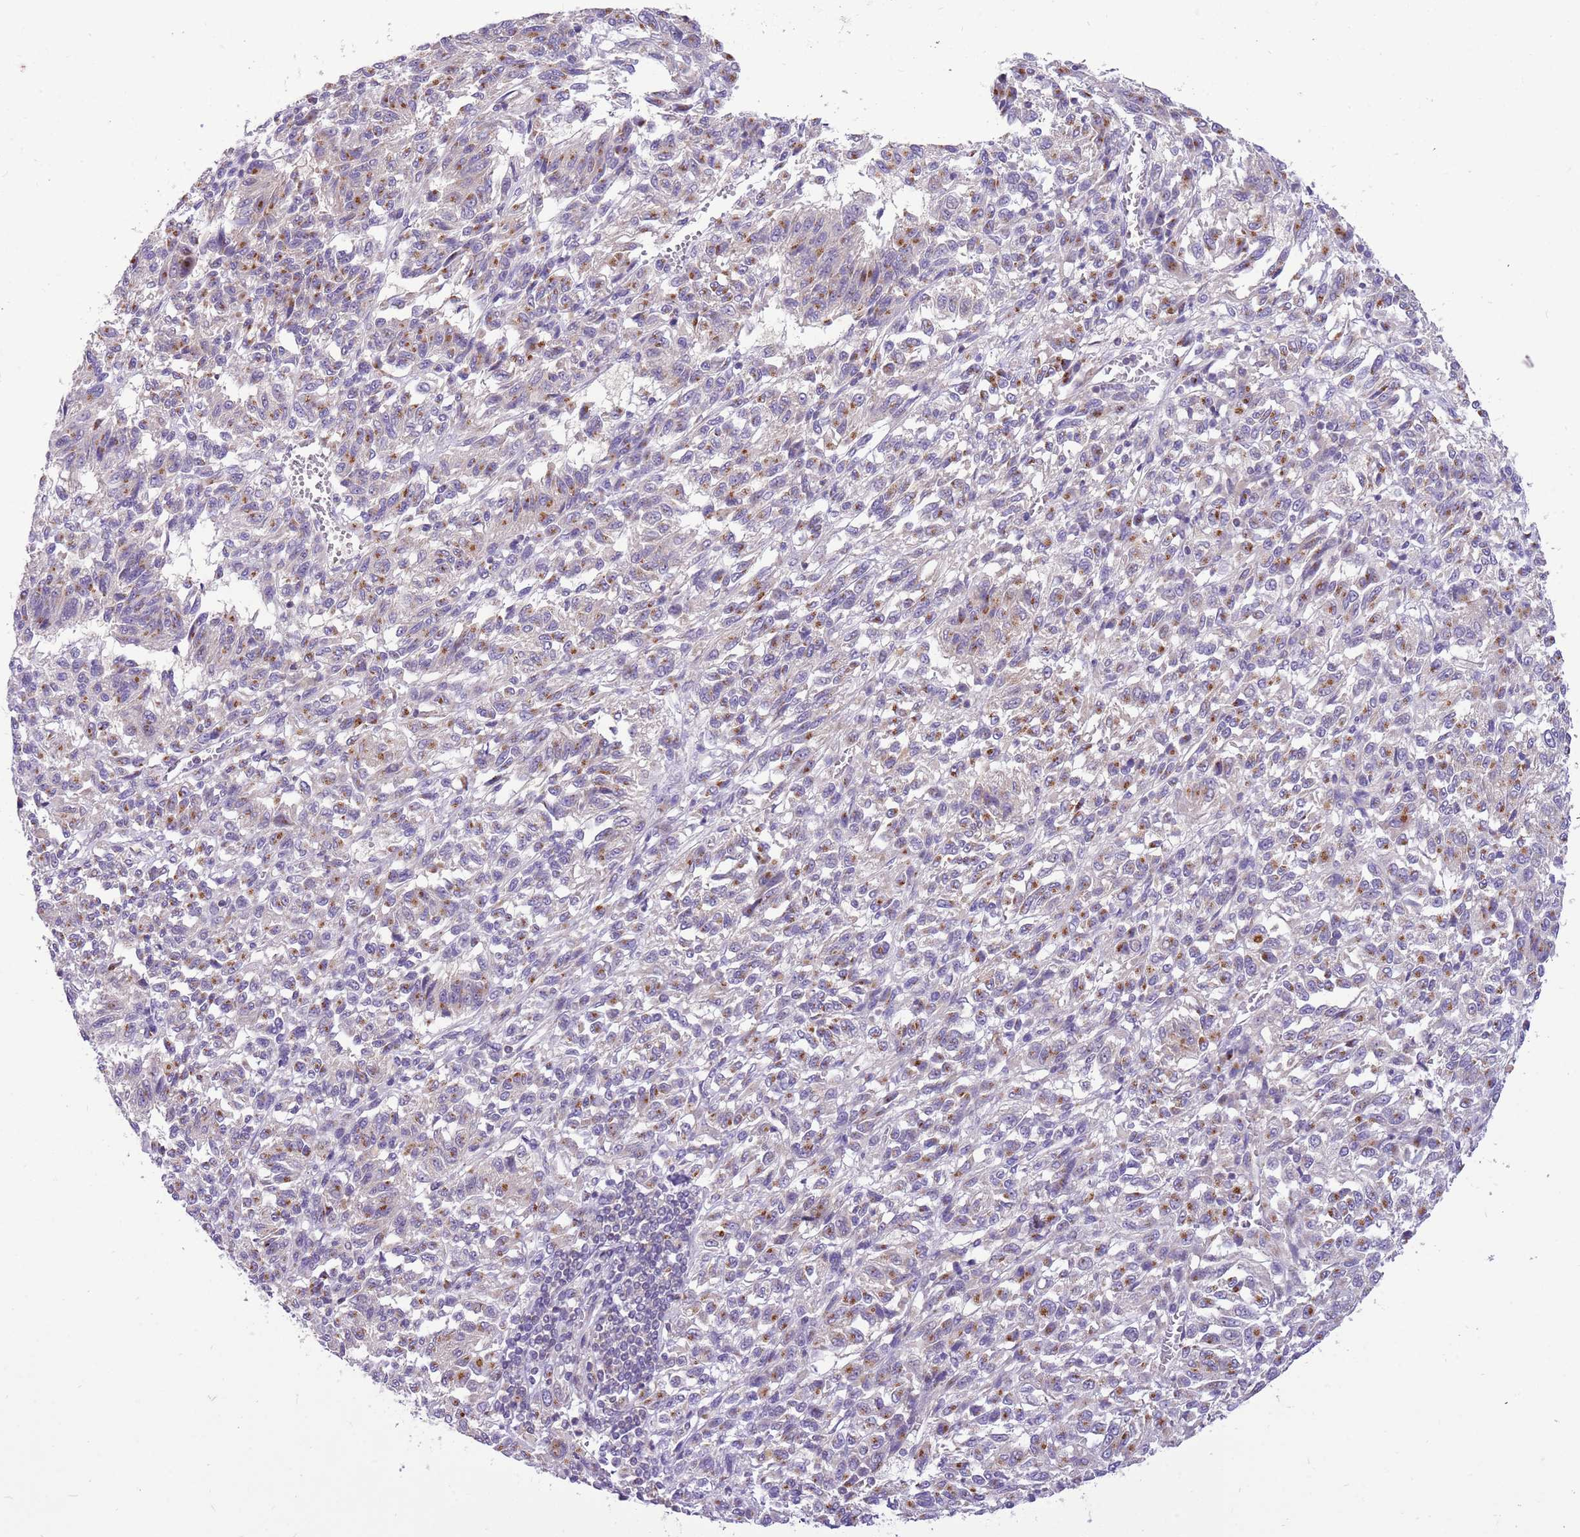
{"staining": {"intensity": "moderate", "quantity": "25%-75%", "location": "cytoplasmic/membranous"}, "tissue": "melanoma", "cell_type": "Tumor cells", "image_type": "cancer", "snomed": [{"axis": "morphology", "description": "Malignant melanoma, Metastatic site"}, {"axis": "topography", "description": "Lung"}], "caption": "A histopathology image of malignant melanoma (metastatic site) stained for a protein shows moderate cytoplasmic/membranous brown staining in tumor cells.", "gene": "GLCE", "patient": {"sex": "male", "age": 64}}